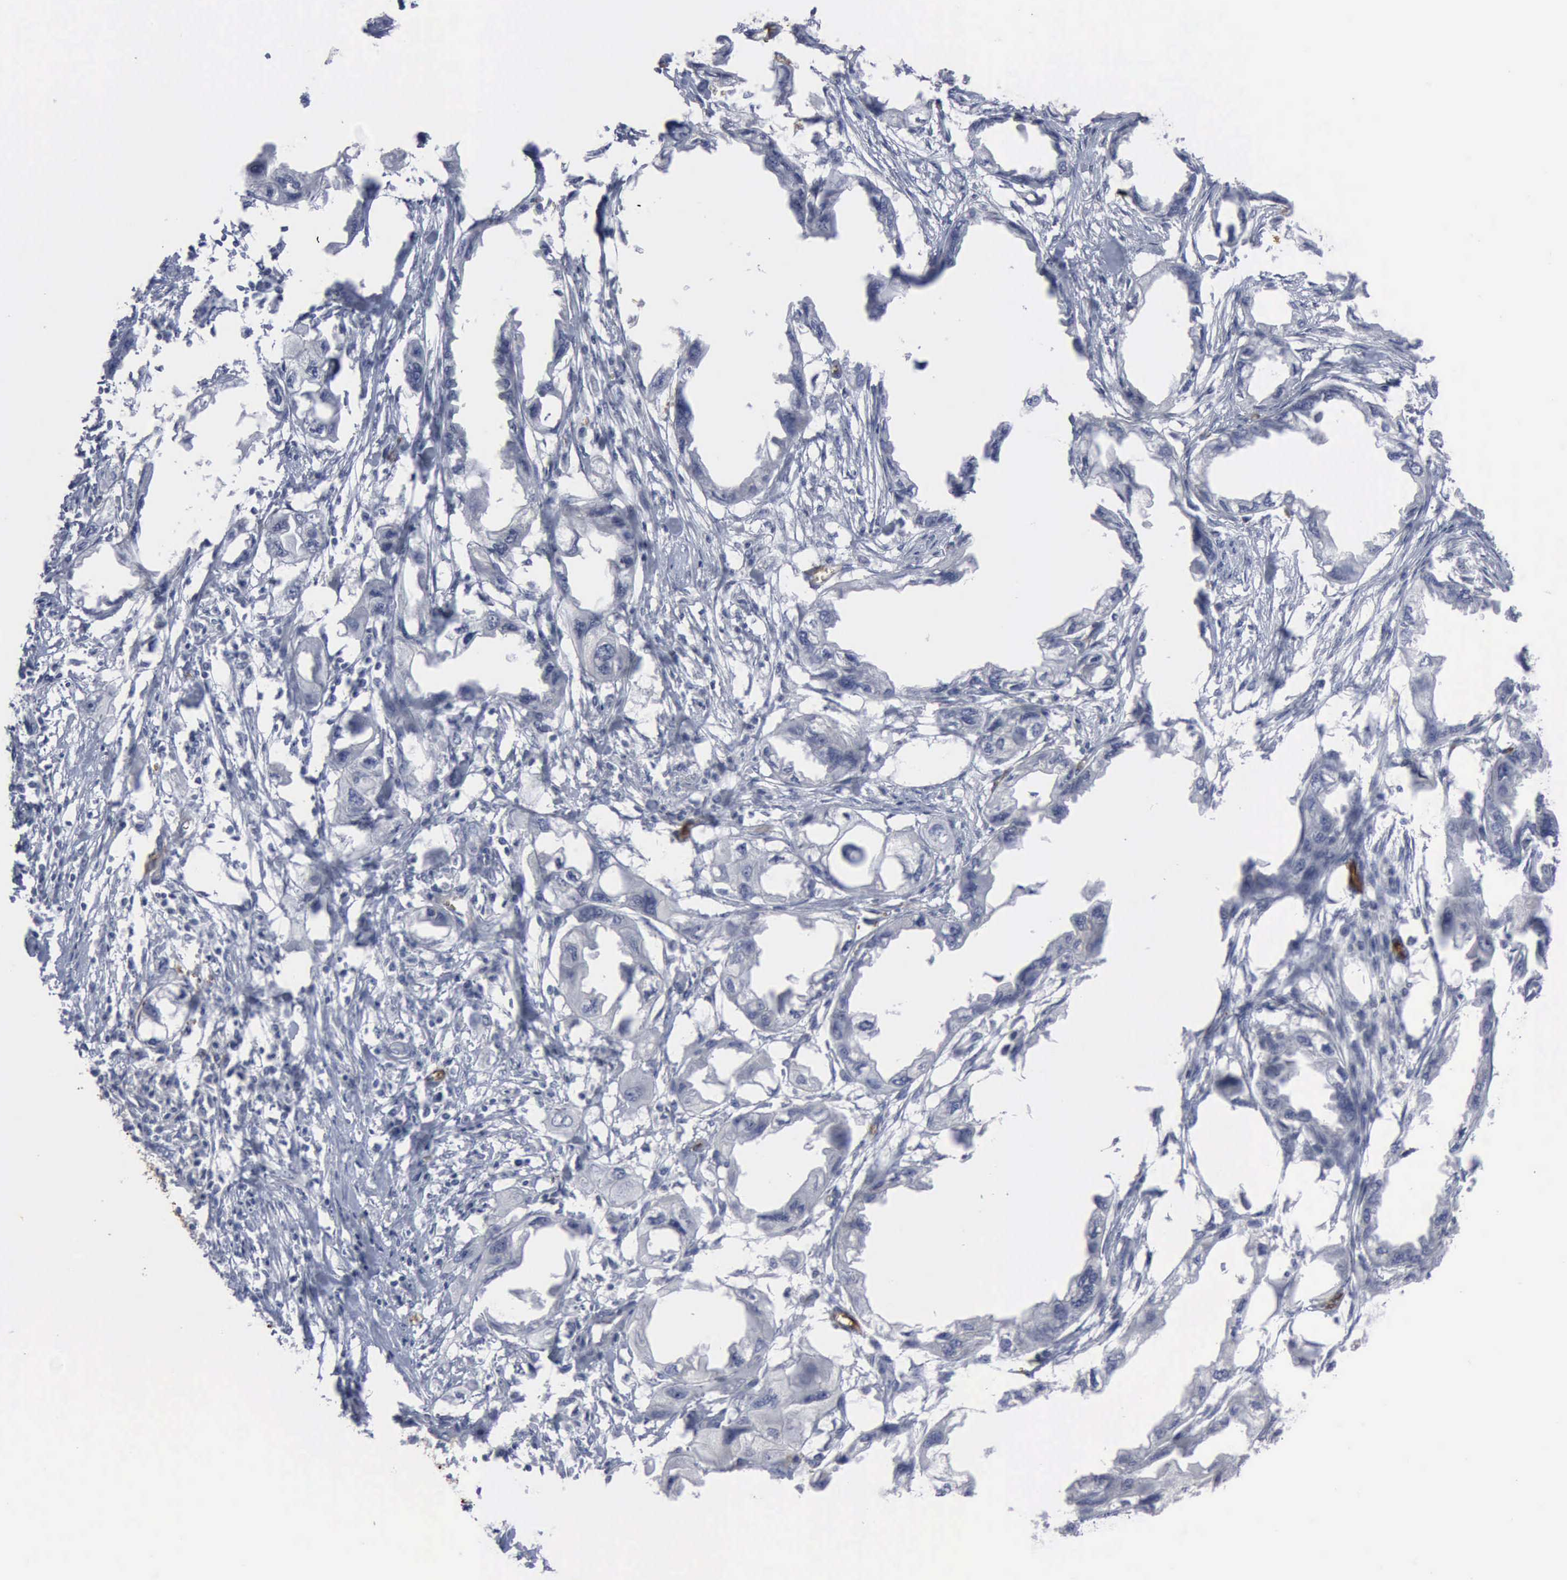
{"staining": {"intensity": "negative", "quantity": "none", "location": "none"}, "tissue": "endometrial cancer", "cell_type": "Tumor cells", "image_type": "cancer", "snomed": [{"axis": "morphology", "description": "Adenocarcinoma, NOS"}, {"axis": "topography", "description": "Endometrium"}], "caption": "Immunohistochemical staining of human endometrial cancer reveals no significant staining in tumor cells.", "gene": "TGFB1", "patient": {"sex": "female", "age": 67}}